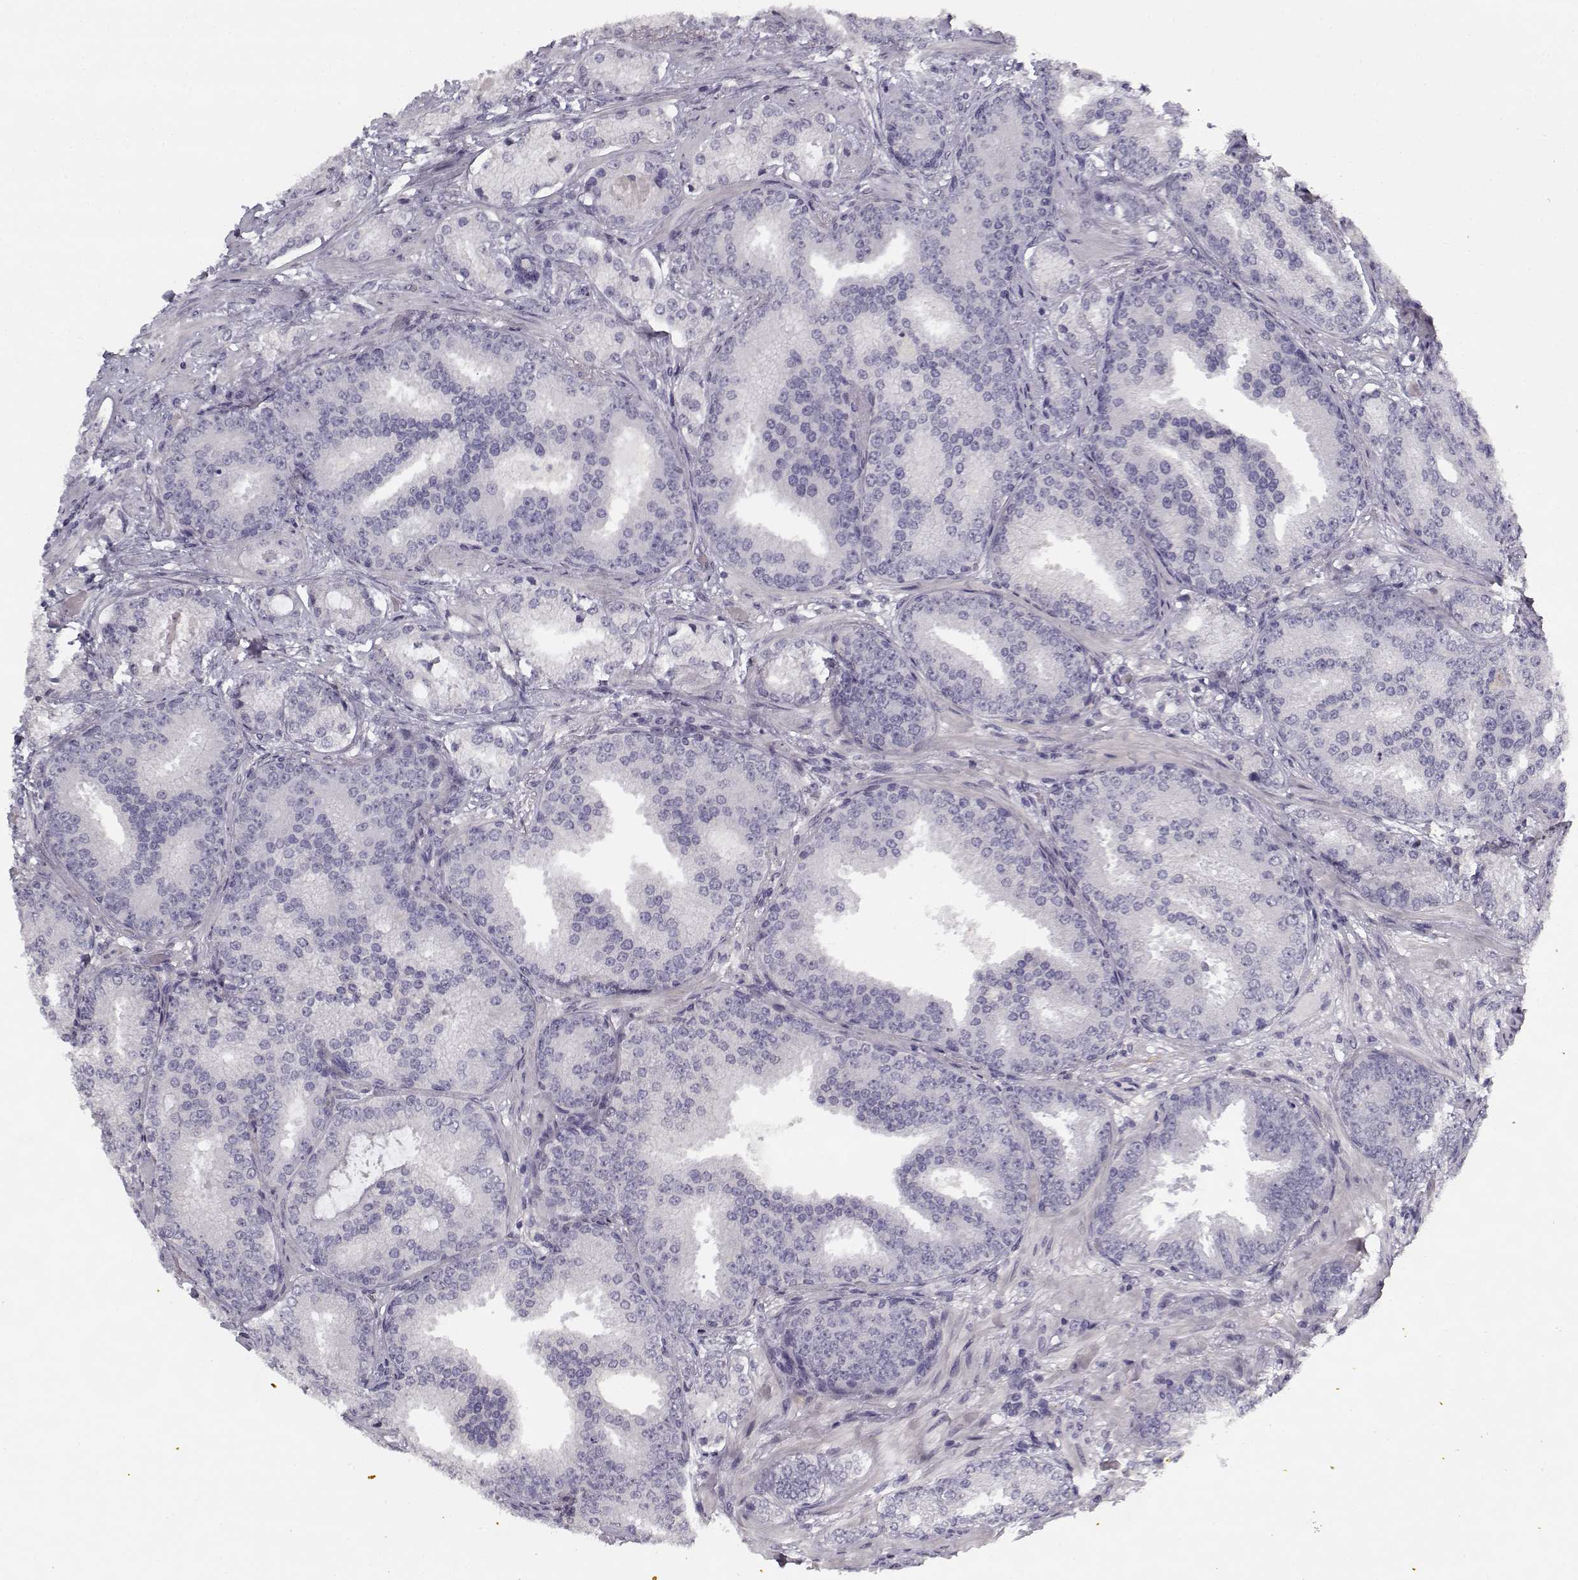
{"staining": {"intensity": "negative", "quantity": "none", "location": "none"}, "tissue": "prostate cancer", "cell_type": "Tumor cells", "image_type": "cancer", "snomed": [{"axis": "morphology", "description": "Adenocarcinoma, Low grade"}, {"axis": "topography", "description": "Prostate"}], "caption": "An immunohistochemistry micrograph of adenocarcinoma (low-grade) (prostate) is shown. There is no staining in tumor cells of adenocarcinoma (low-grade) (prostate).", "gene": "SNCA", "patient": {"sex": "male", "age": 68}}